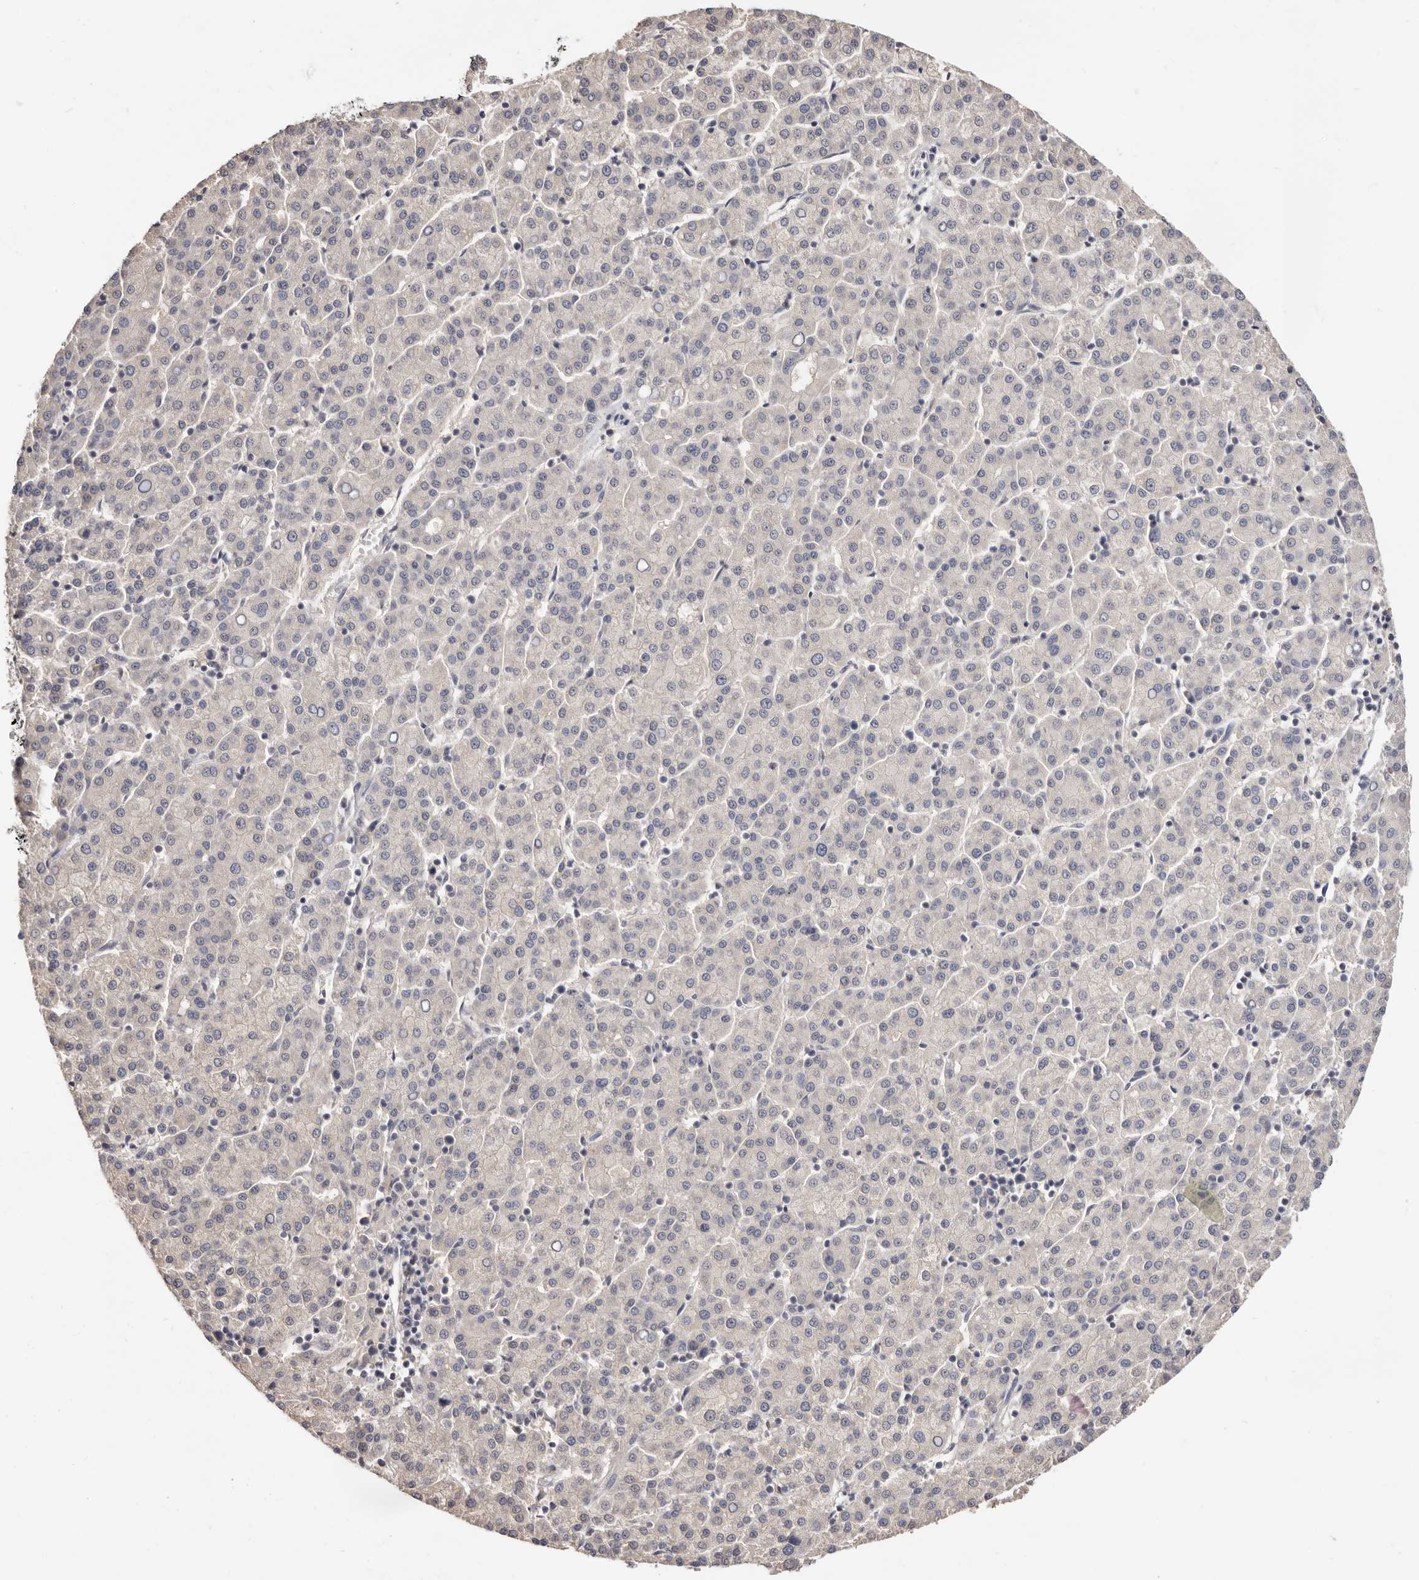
{"staining": {"intensity": "negative", "quantity": "none", "location": "none"}, "tissue": "liver cancer", "cell_type": "Tumor cells", "image_type": "cancer", "snomed": [{"axis": "morphology", "description": "Carcinoma, Hepatocellular, NOS"}, {"axis": "topography", "description": "Liver"}], "caption": "Tumor cells are negative for protein expression in human liver cancer (hepatocellular carcinoma).", "gene": "DOP1A", "patient": {"sex": "female", "age": 58}}